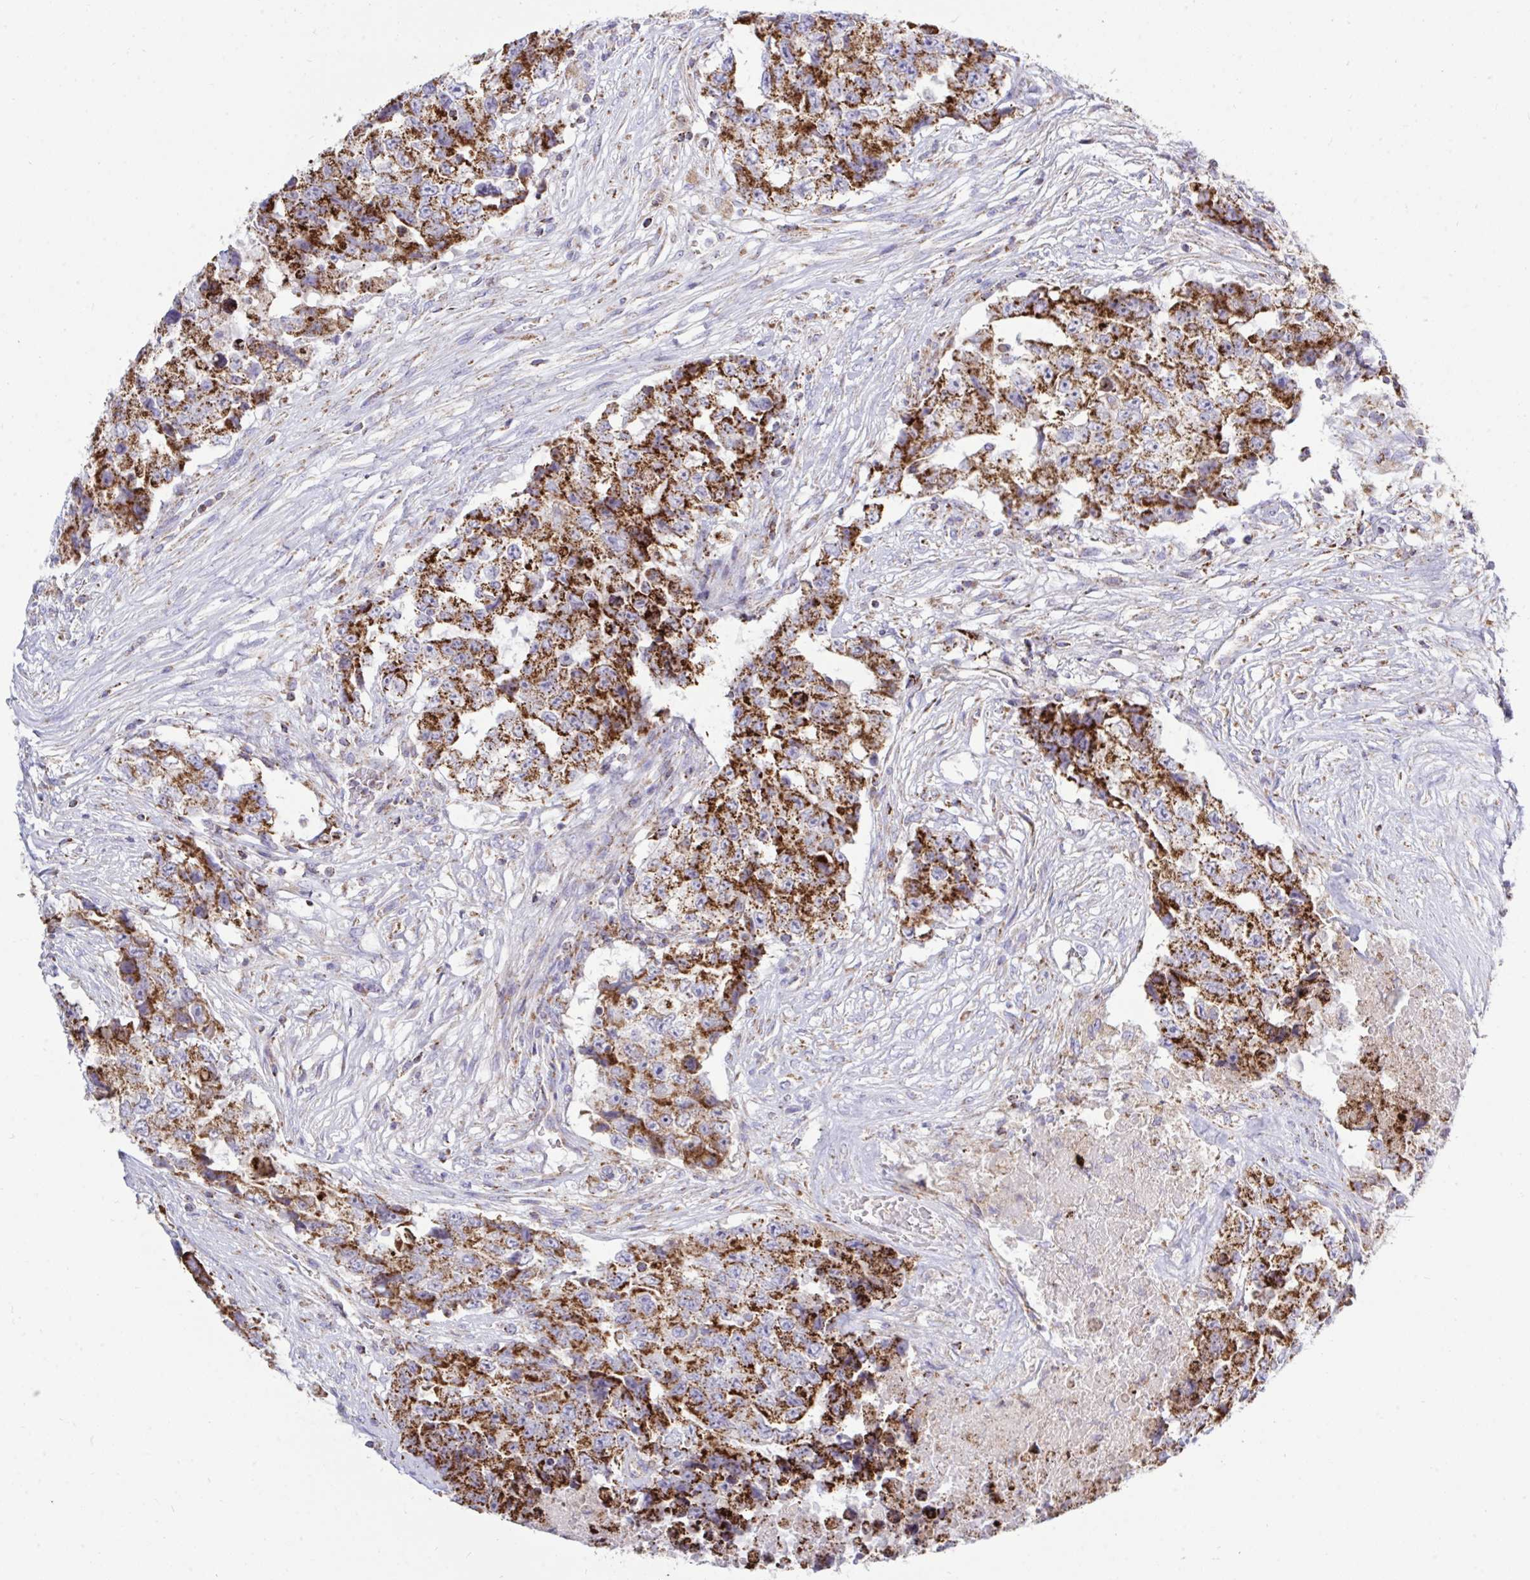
{"staining": {"intensity": "strong", "quantity": "25%-75%", "location": "cytoplasmic/membranous"}, "tissue": "testis cancer", "cell_type": "Tumor cells", "image_type": "cancer", "snomed": [{"axis": "morphology", "description": "Carcinoma, Embryonal, NOS"}, {"axis": "topography", "description": "Testis"}], "caption": "A micrograph of human testis cancer (embryonal carcinoma) stained for a protein demonstrates strong cytoplasmic/membranous brown staining in tumor cells.", "gene": "HSPE1", "patient": {"sex": "male", "age": 24}}